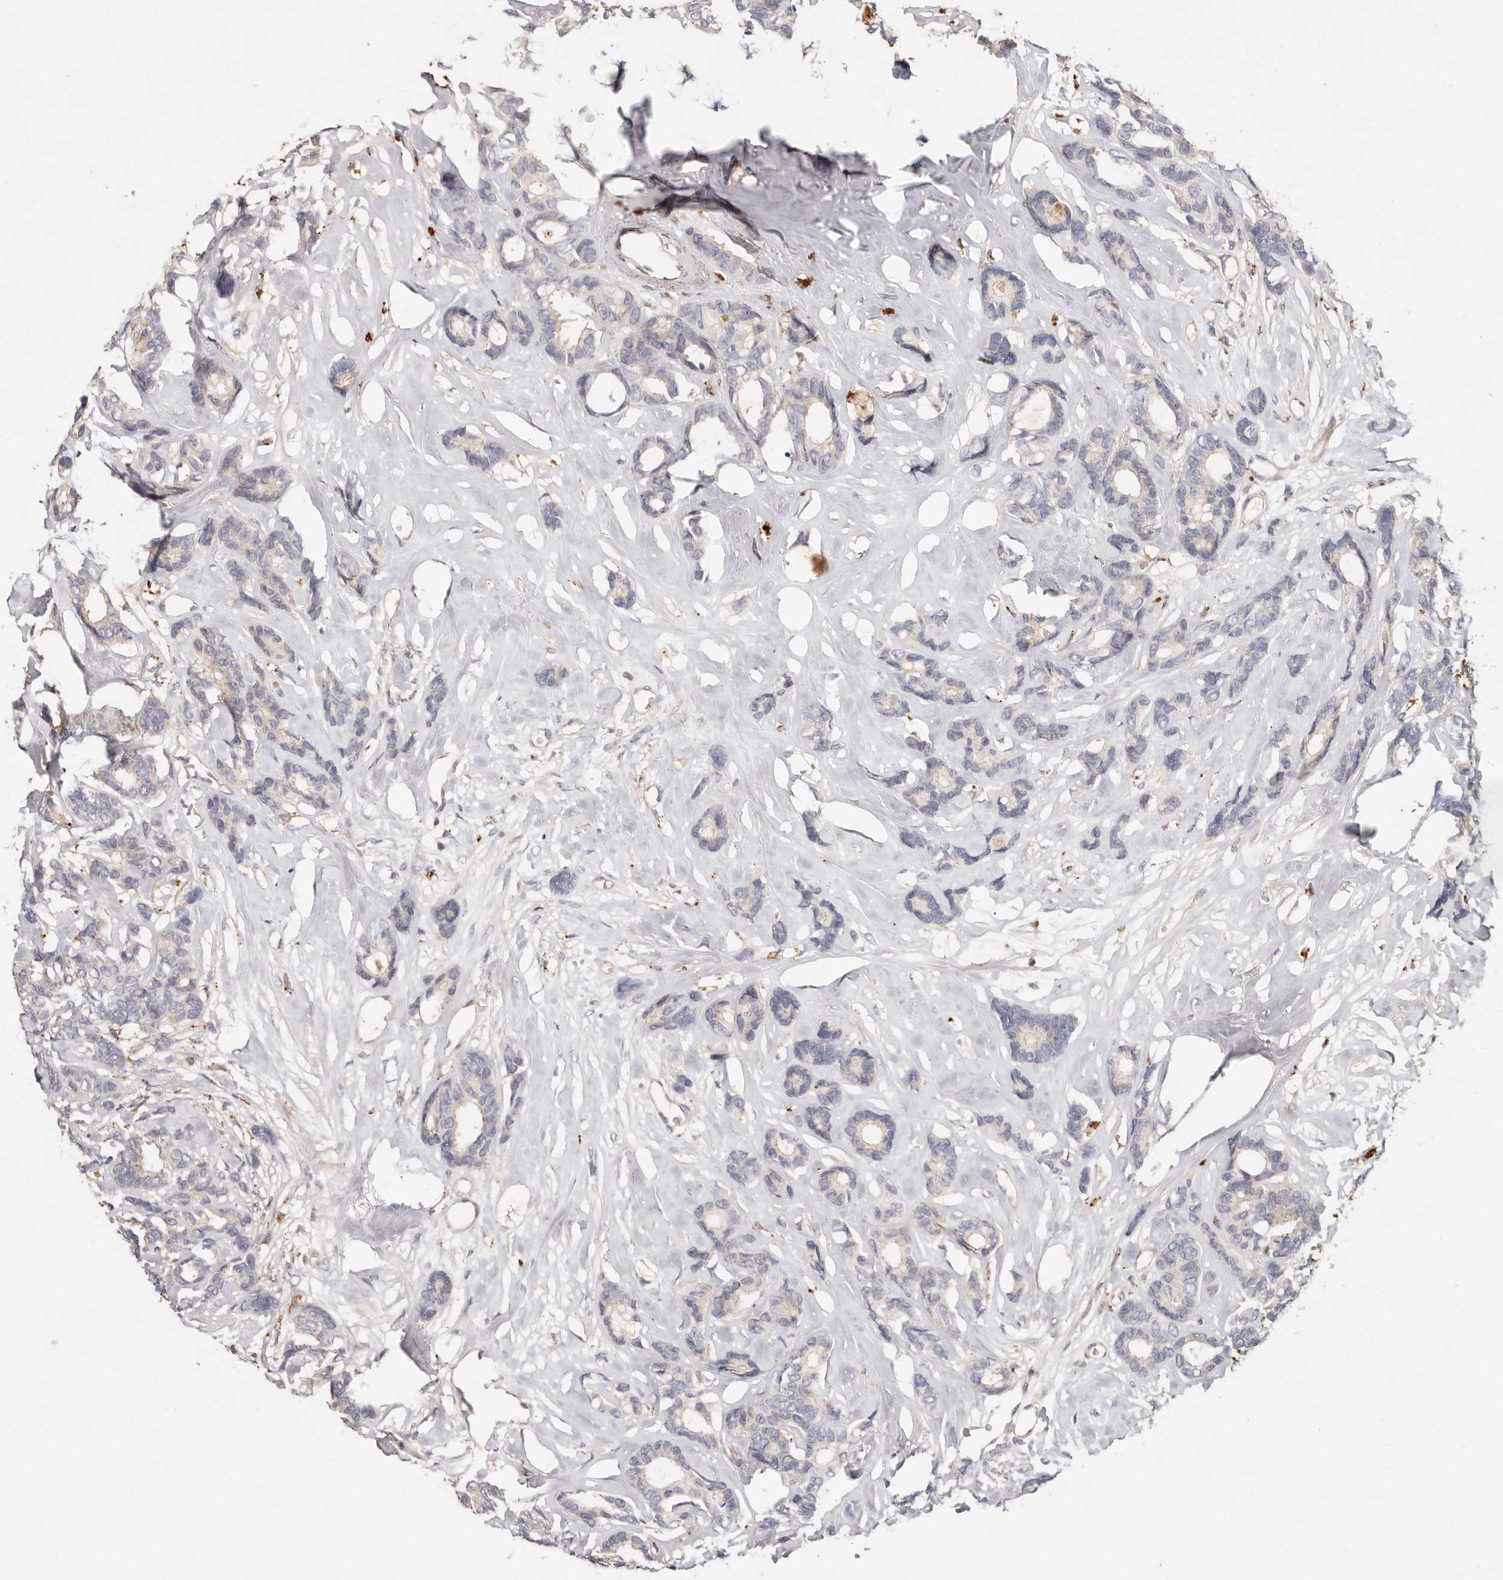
{"staining": {"intensity": "negative", "quantity": "none", "location": "none"}, "tissue": "breast cancer", "cell_type": "Tumor cells", "image_type": "cancer", "snomed": [{"axis": "morphology", "description": "Duct carcinoma"}, {"axis": "topography", "description": "Breast"}], "caption": "This is a micrograph of immunohistochemistry staining of breast cancer, which shows no expression in tumor cells.", "gene": "THBS3", "patient": {"sex": "female", "age": 87}}